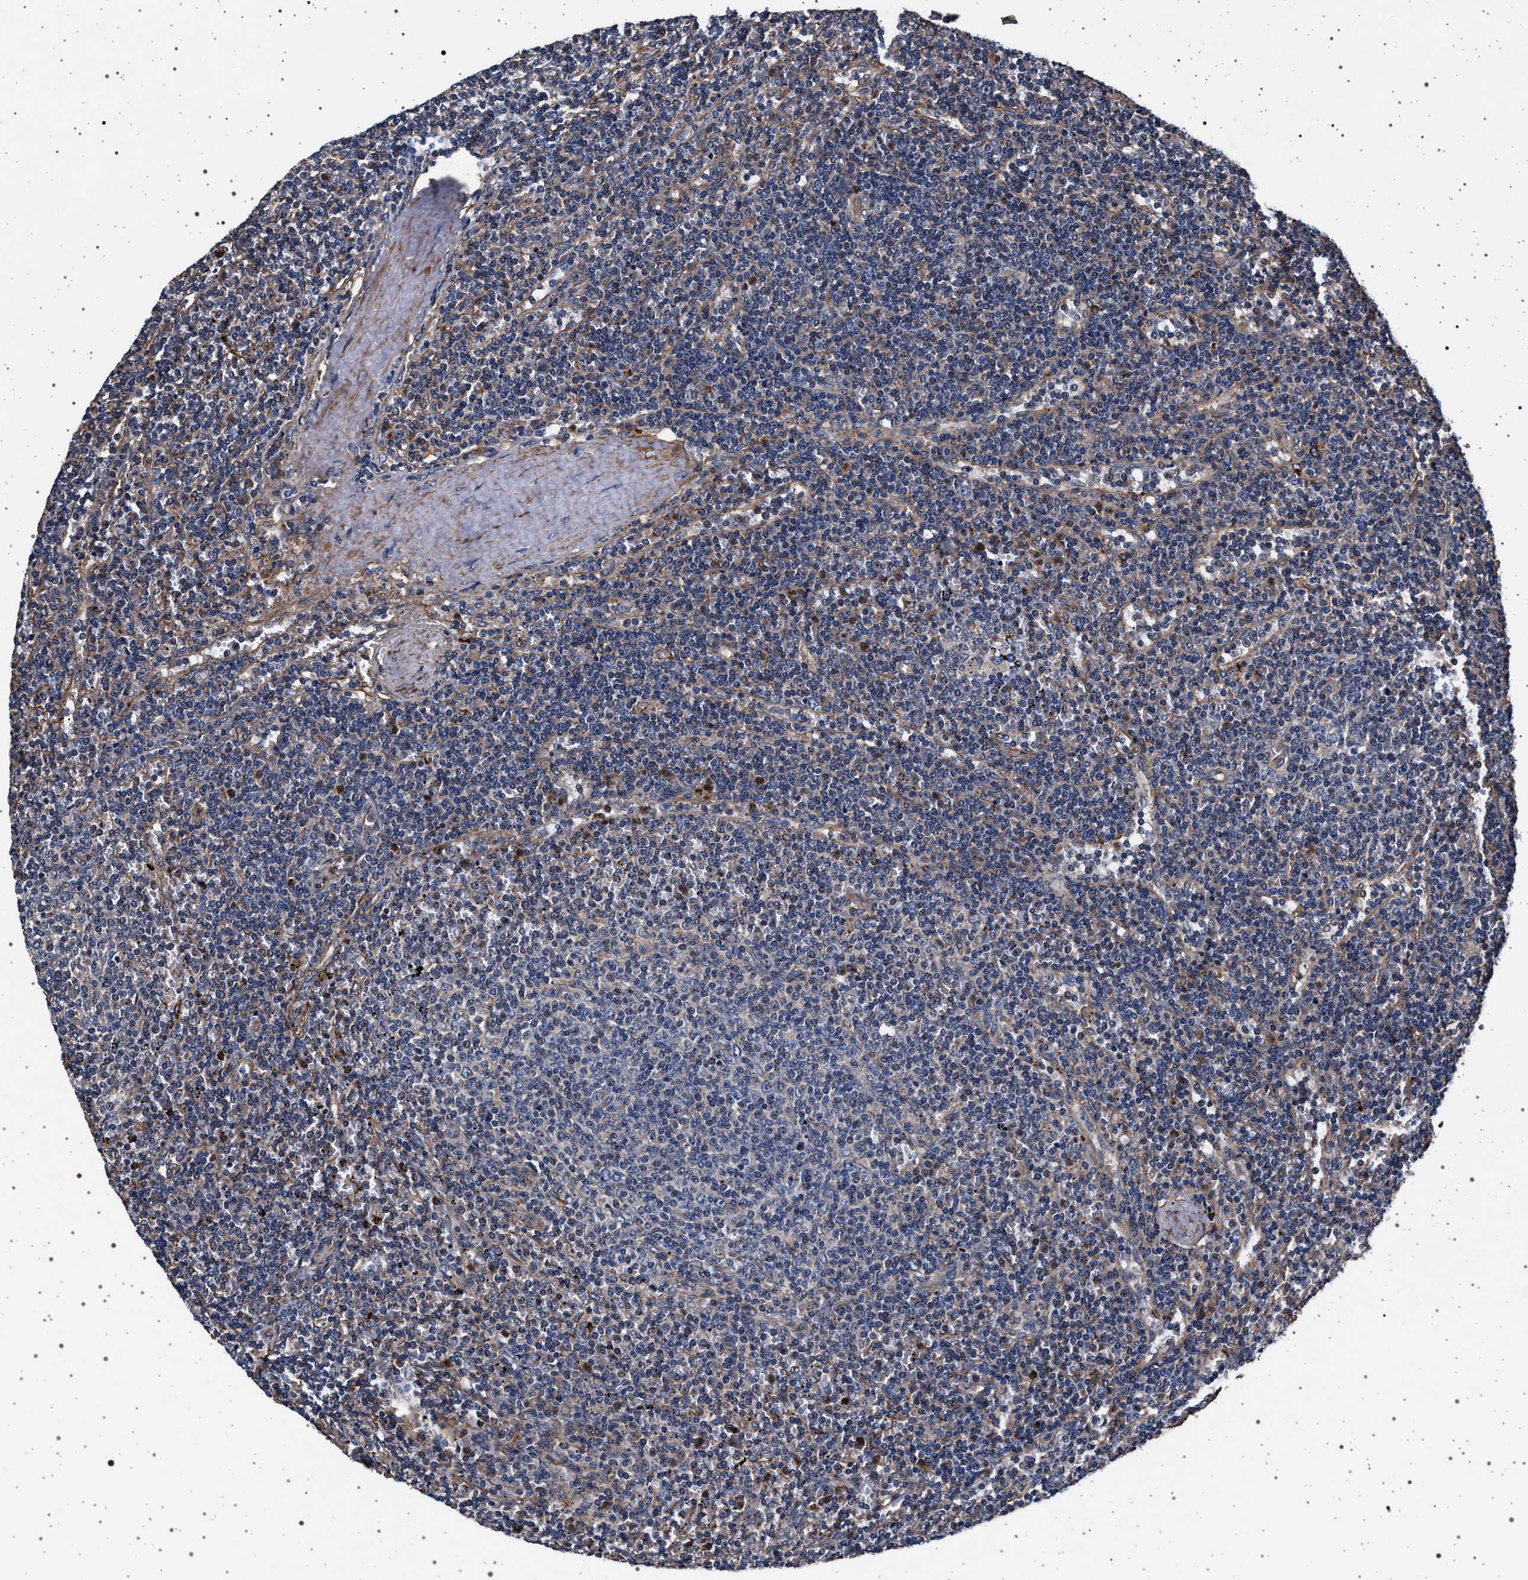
{"staining": {"intensity": "negative", "quantity": "none", "location": "none"}, "tissue": "lymphoma", "cell_type": "Tumor cells", "image_type": "cancer", "snomed": [{"axis": "morphology", "description": "Malignant lymphoma, non-Hodgkin's type, Low grade"}, {"axis": "topography", "description": "Spleen"}], "caption": "The immunohistochemistry micrograph has no significant staining in tumor cells of lymphoma tissue. (Brightfield microscopy of DAB (3,3'-diaminobenzidine) IHC at high magnification).", "gene": "KCNK6", "patient": {"sex": "female", "age": 50}}